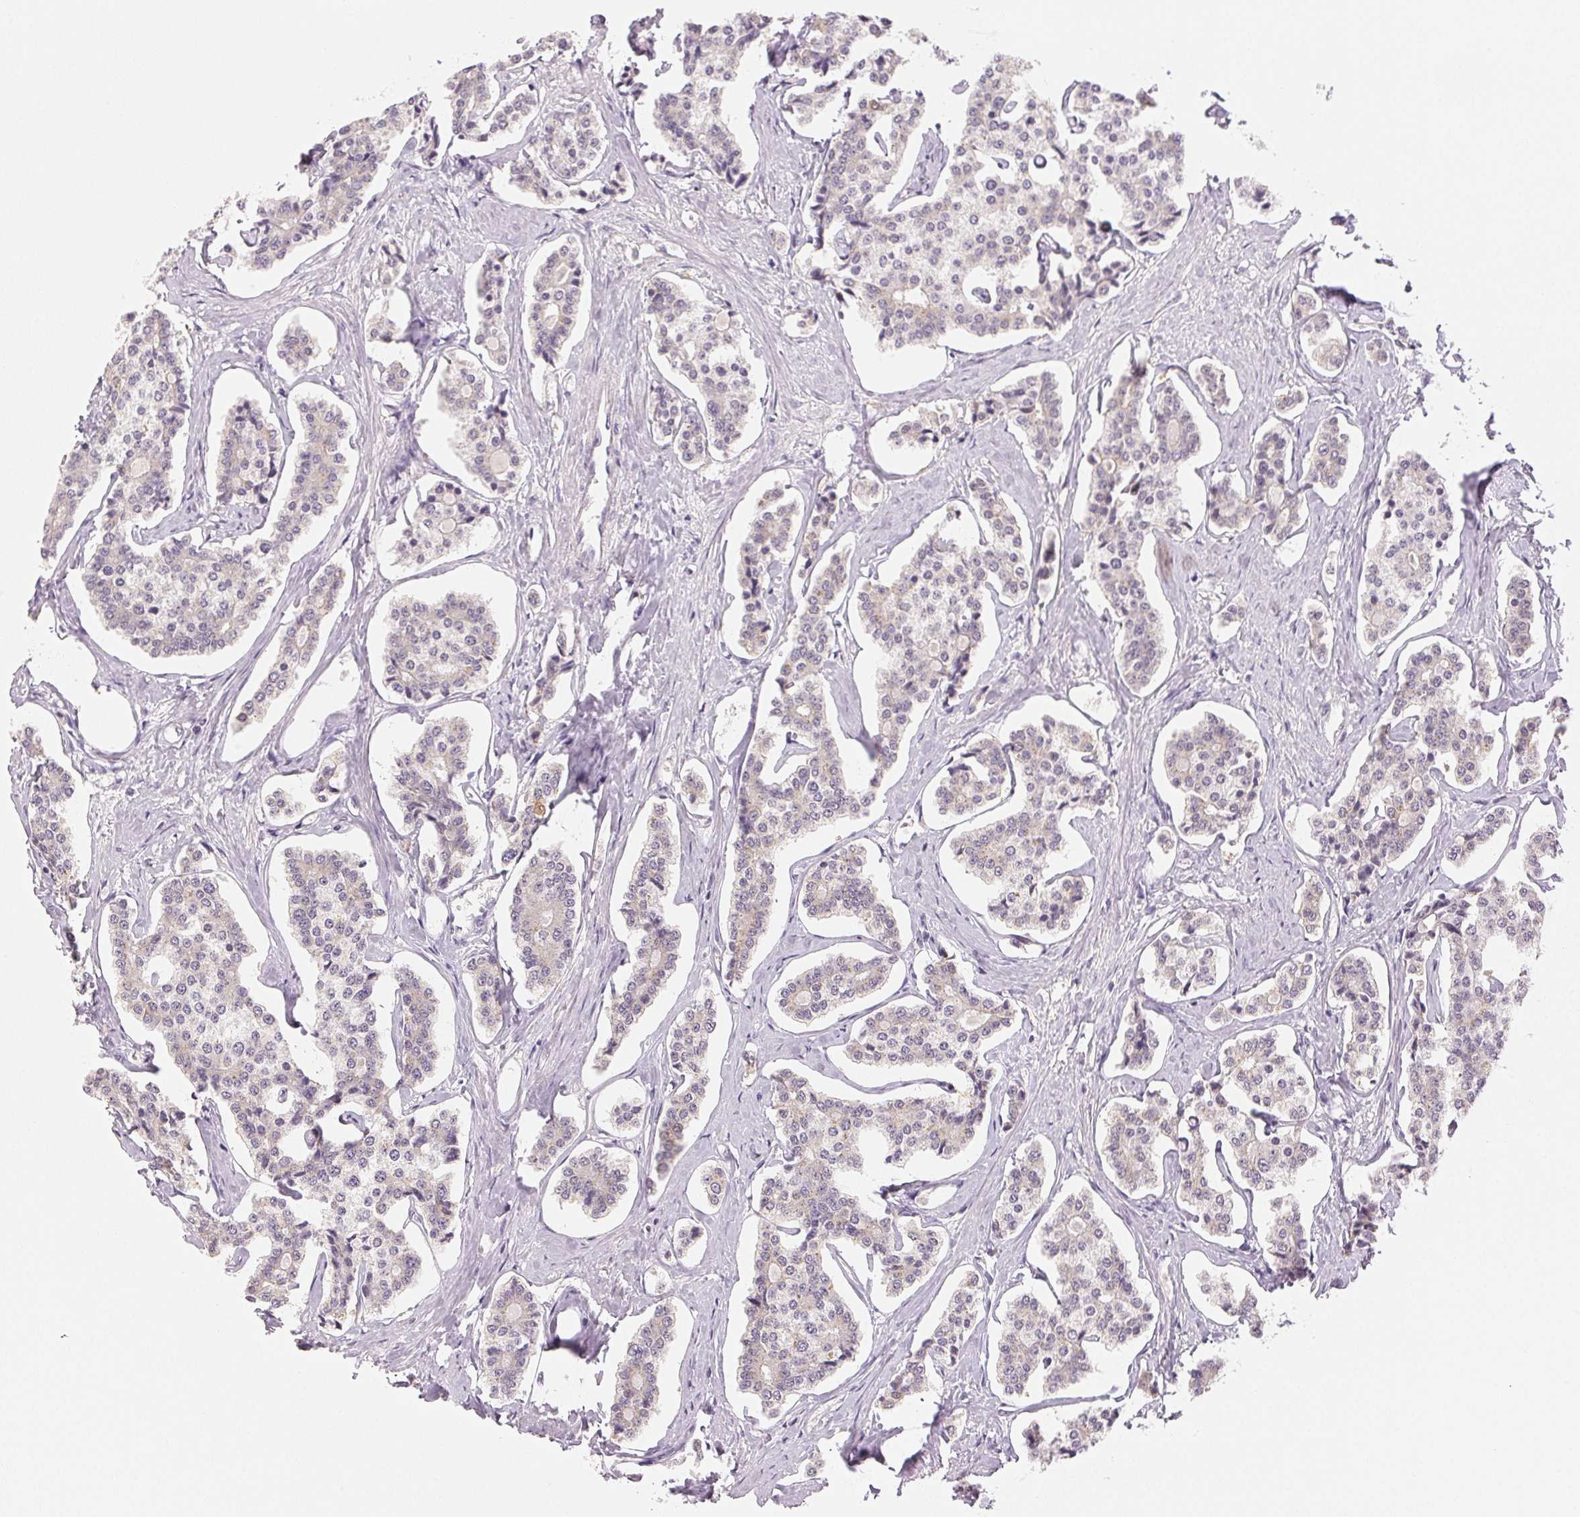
{"staining": {"intensity": "negative", "quantity": "none", "location": "none"}, "tissue": "carcinoid", "cell_type": "Tumor cells", "image_type": "cancer", "snomed": [{"axis": "morphology", "description": "Carcinoid, malignant, NOS"}, {"axis": "topography", "description": "Small intestine"}], "caption": "This is a micrograph of IHC staining of carcinoid (malignant), which shows no expression in tumor cells.", "gene": "MAP1LC3A", "patient": {"sex": "female", "age": 65}}